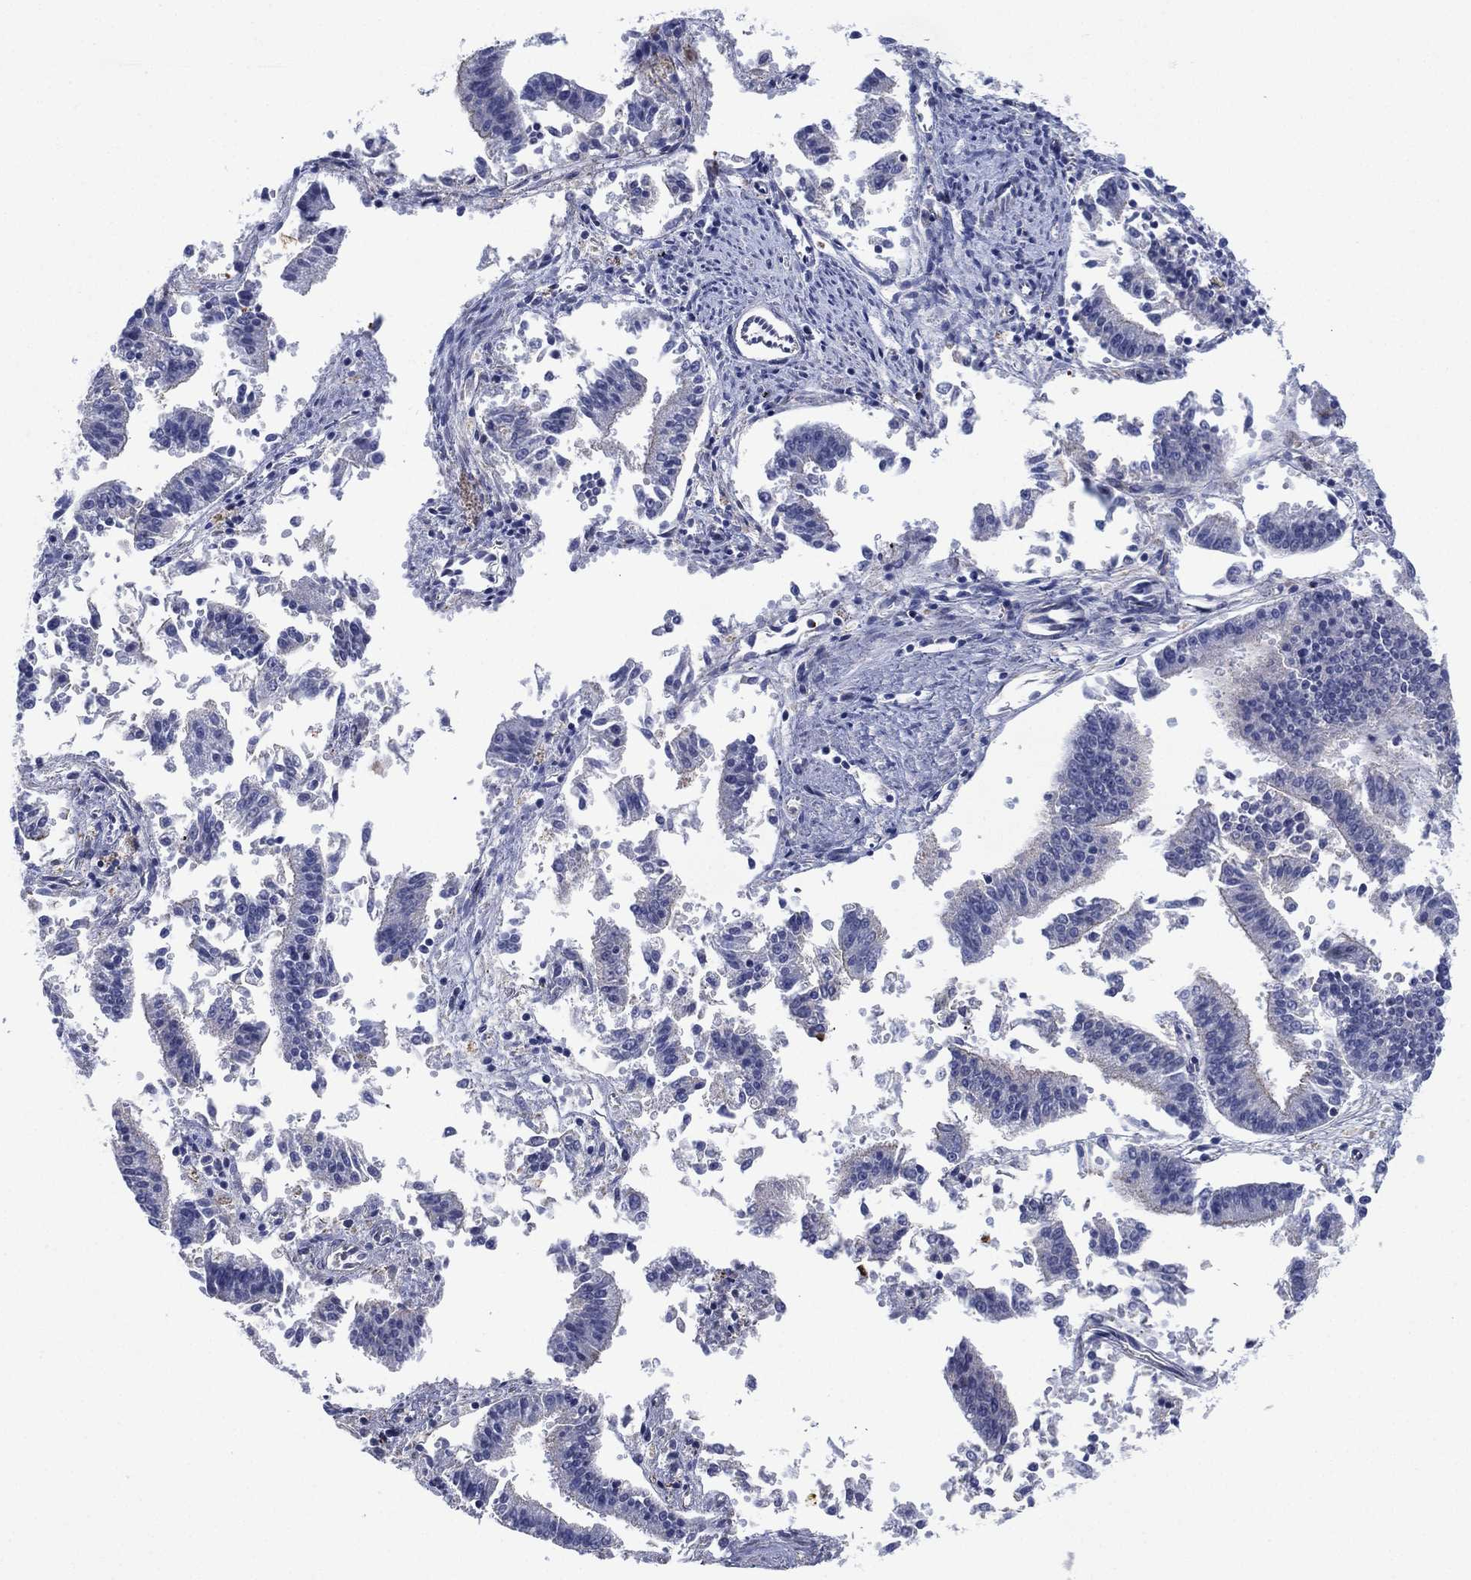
{"staining": {"intensity": "negative", "quantity": "none", "location": "none"}, "tissue": "endometrial cancer", "cell_type": "Tumor cells", "image_type": "cancer", "snomed": [{"axis": "morphology", "description": "Adenocarcinoma, NOS"}, {"axis": "topography", "description": "Endometrium"}], "caption": "The micrograph reveals no staining of tumor cells in adenocarcinoma (endometrial).", "gene": "CHRNA3", "patient": {"sex": "female", "age": 66}}